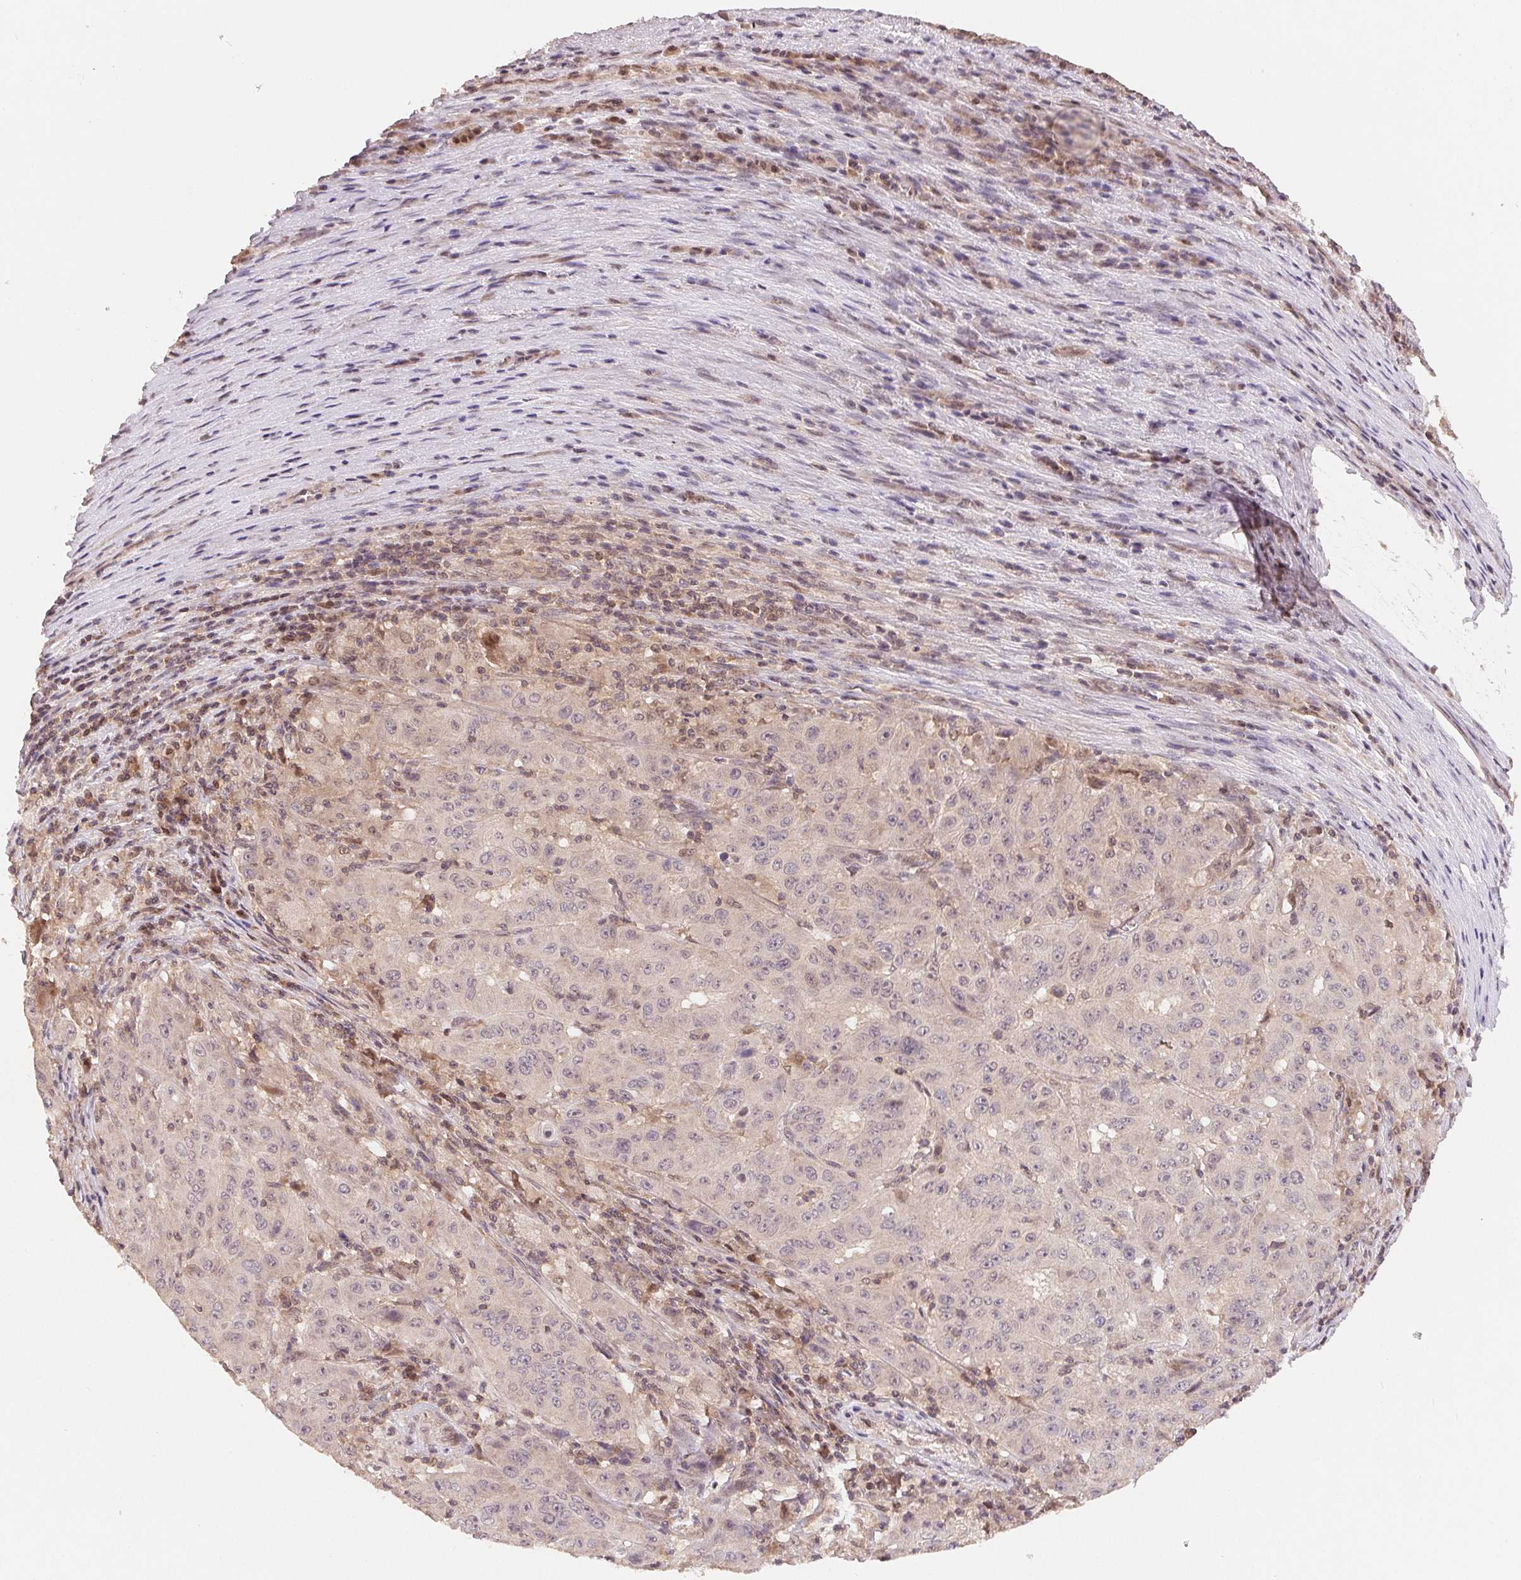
{"staining": {"intensity": "negative", "quantity": "none", "location": "none"}, "tissue": "pancreatic cancer", "cell_type": "Tumor cells", "image_type": "cancer", "snomed": [{"axis": "morphology", "description": "Adenocarcinoma, NOS"}, {"axis": "topography", "description": "Pancreas"}], "caption": "Pancreatic adenocarcinoma stained for a protein using IHC exhibits no positivity tumor cells.", "gene": "HMGN3", "patient": {"sex": "male", "age": 63}}